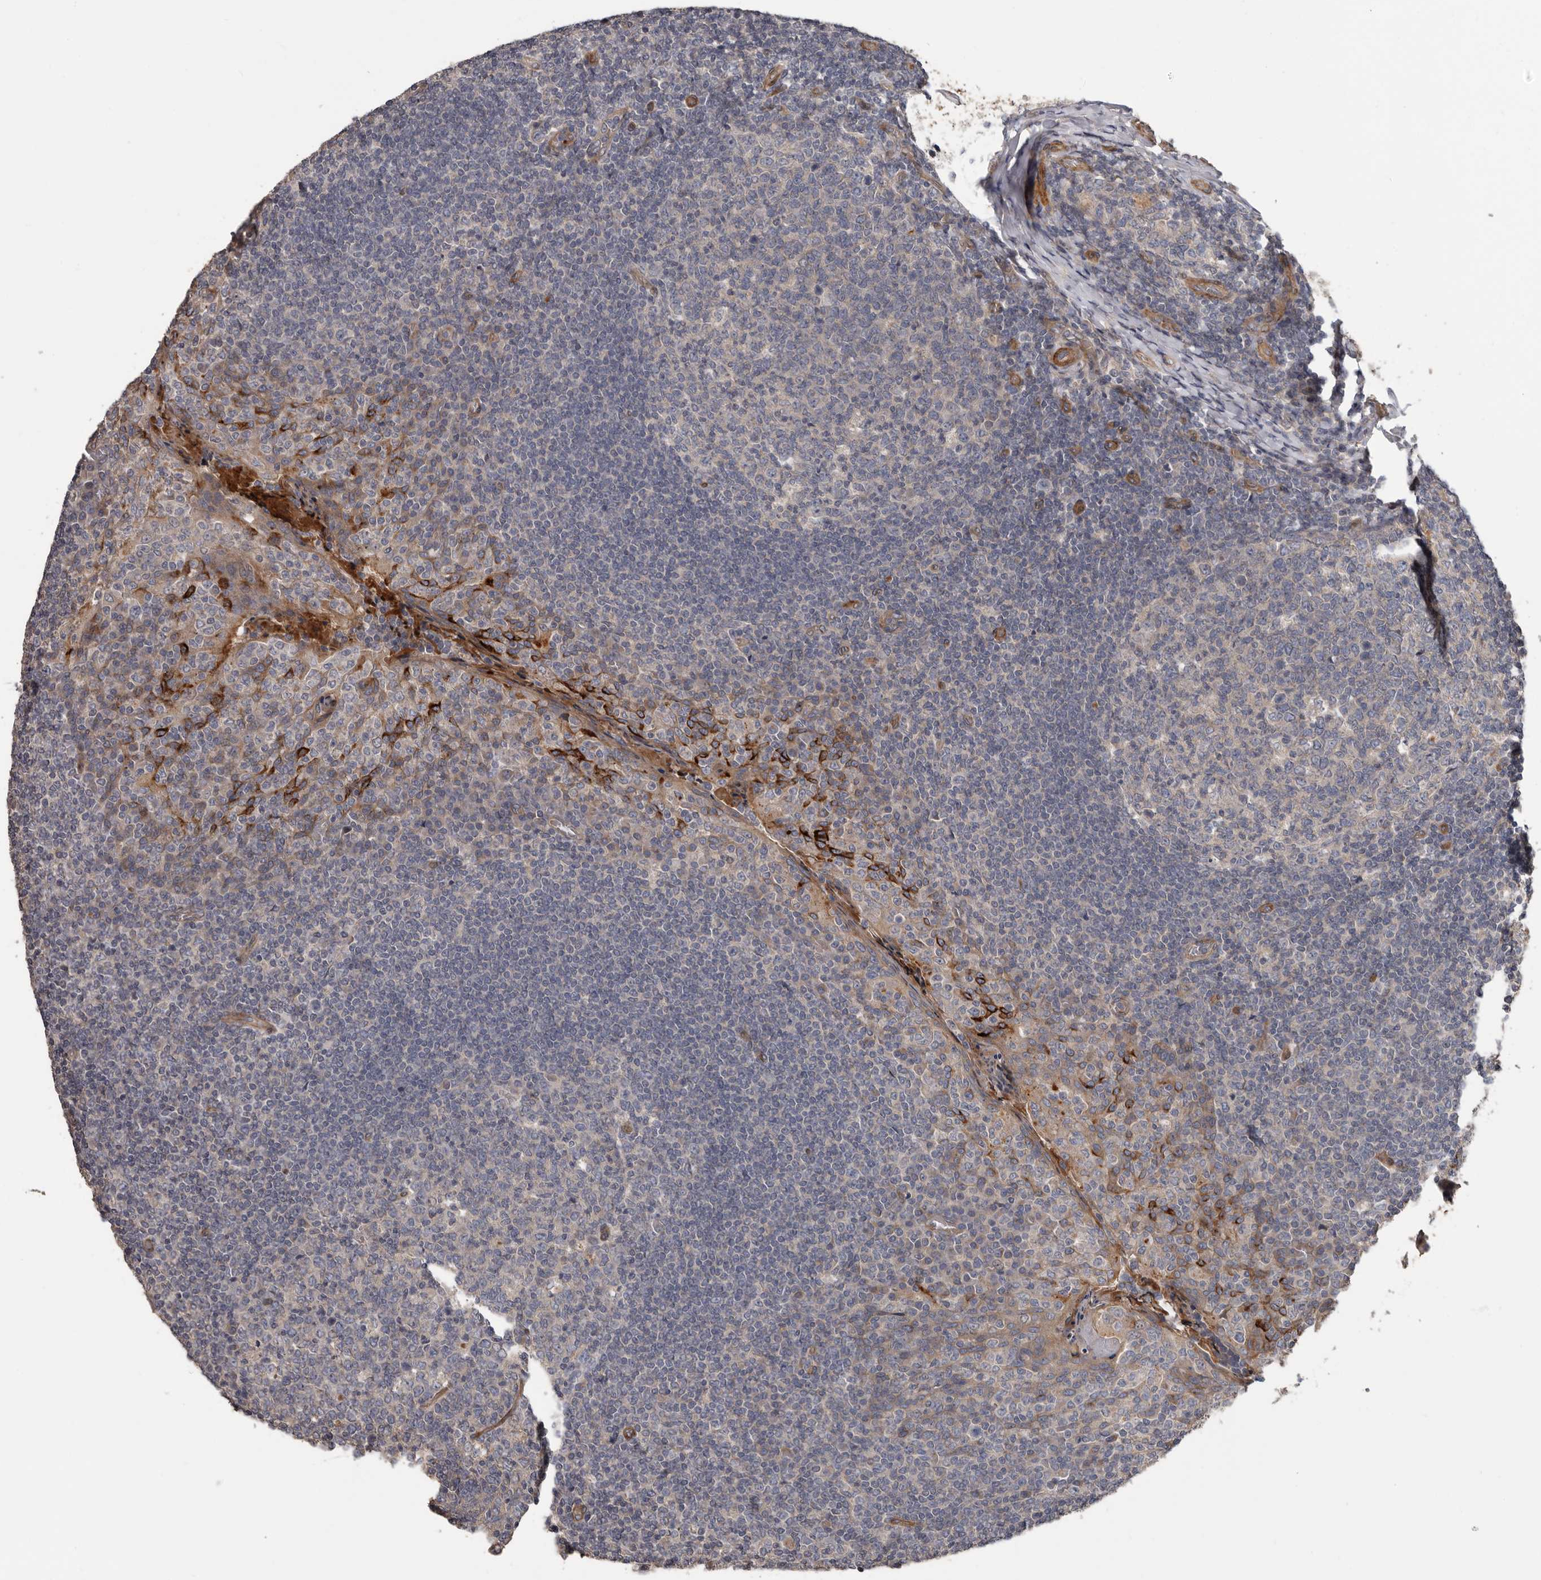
{"staining": {"intensity": "negative", "quantity": "none", "location": "none"}, "tissue": "tonsil", "cell_type": "Germinal center cells", "image_type": "normal", "snomed": [{"axis": "morphology", "description": "Normal tissue, NOS"}, {"axis": "topography", "description": "Tonsil"}], "caption": "This micrograph is of benign tonsil stained with immunohistochemistry to label a protein in brown with the nuclei are counter-stained blue. There is no positivity in germinal center cells.", "gene": "ARHGEF5", "patient": {"sex": "female", "age": 19}}